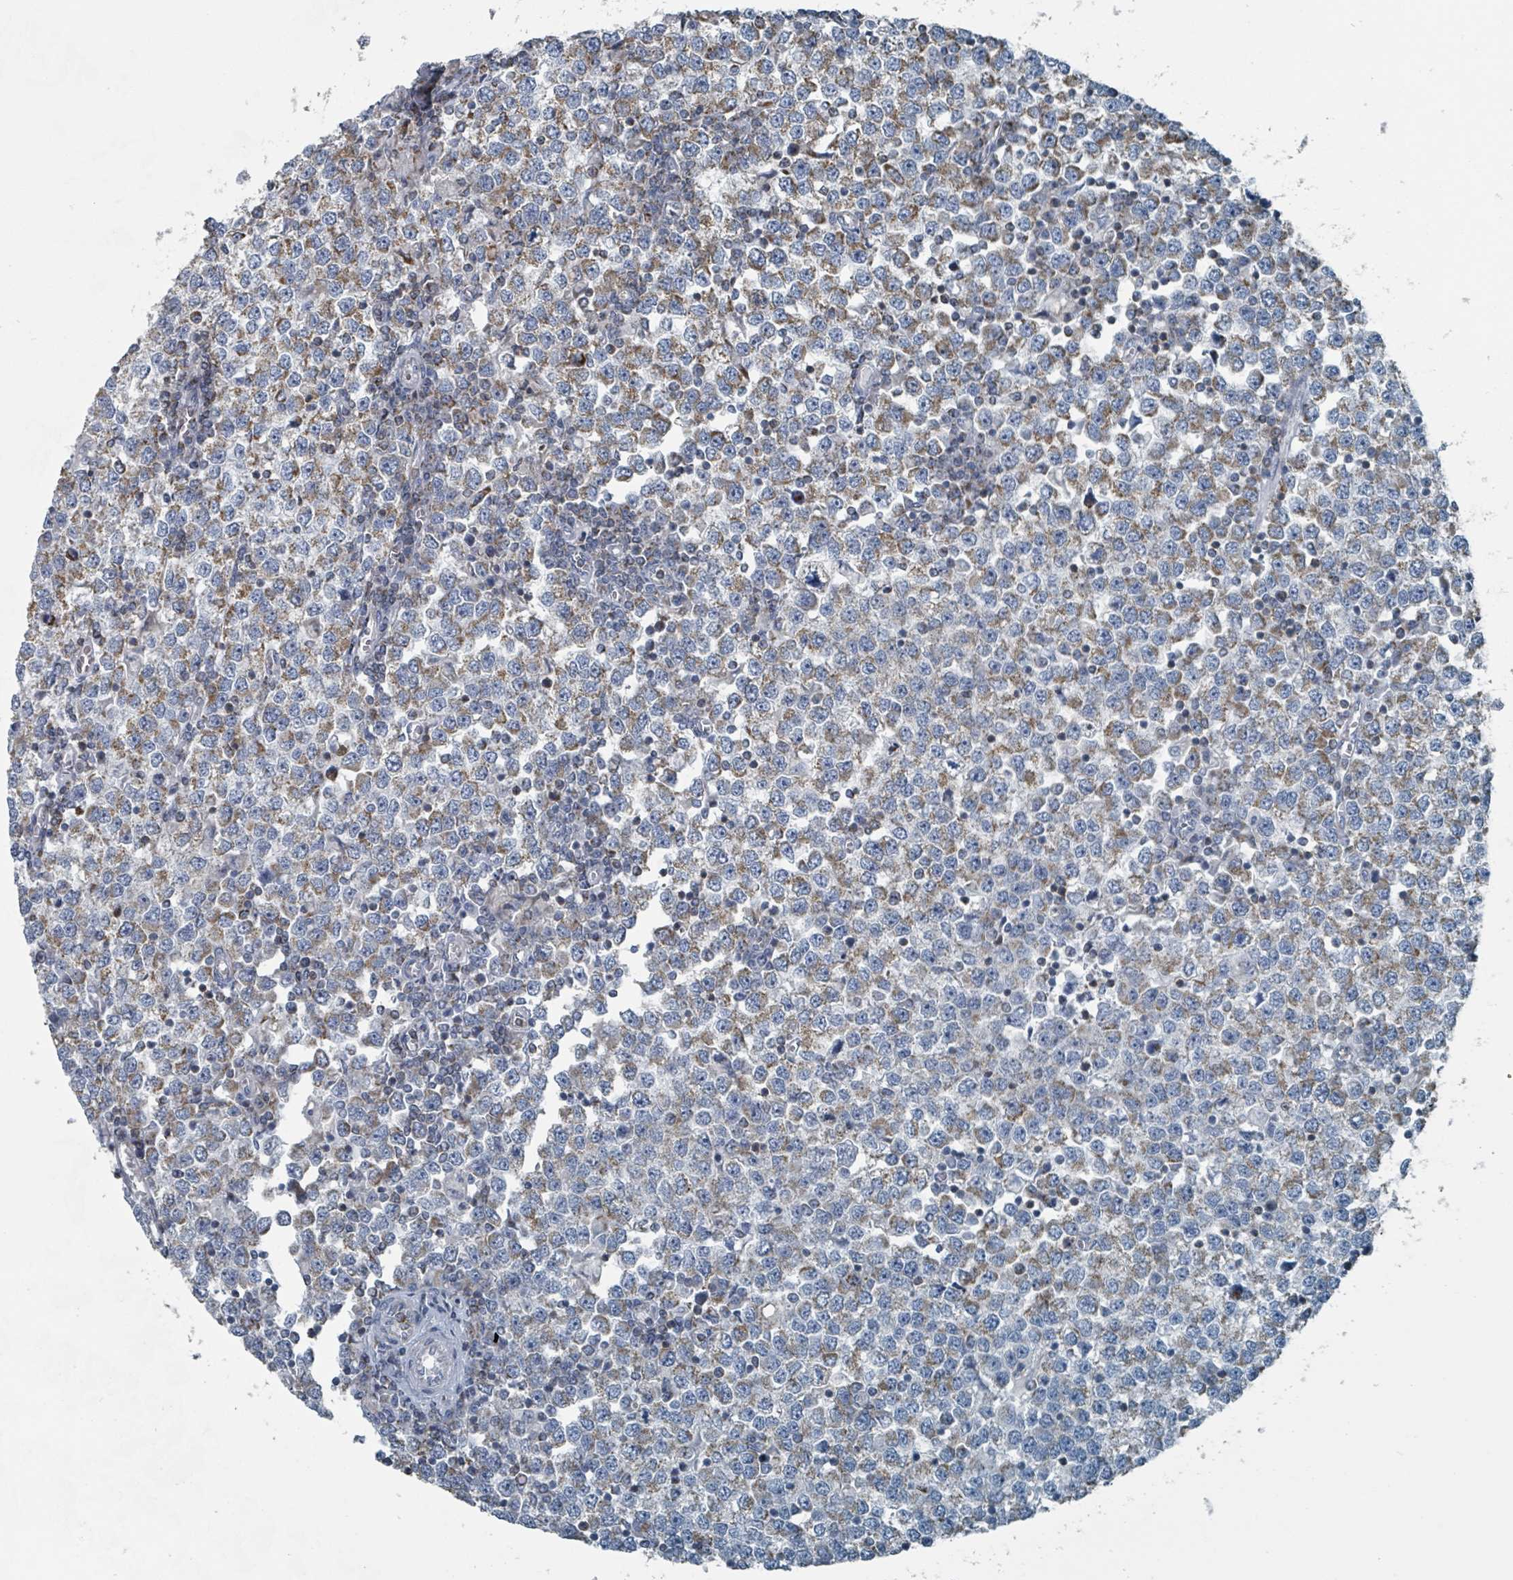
{"staining": {"intensity": "weak", "quantity": "25%-75%", "location": "cytoplasmic/membranous"}, "tissue": "testis cancer", "cell_type": "Tumor cells", "image_type": "cancer", "snomed": [{"axis": "morphology", "description": "Seminoma, NOS"}, {"axis": "topography", "description": "Testis"}], "caption": "There is low levels of weak cytoplasmic/membranous positivity in tumor cells of seminoma (testis), as demonstrated by immunohistochemical staining (brown color).", "gene": "ABHD18", "patient": {"sex": "male", "age": 65}}